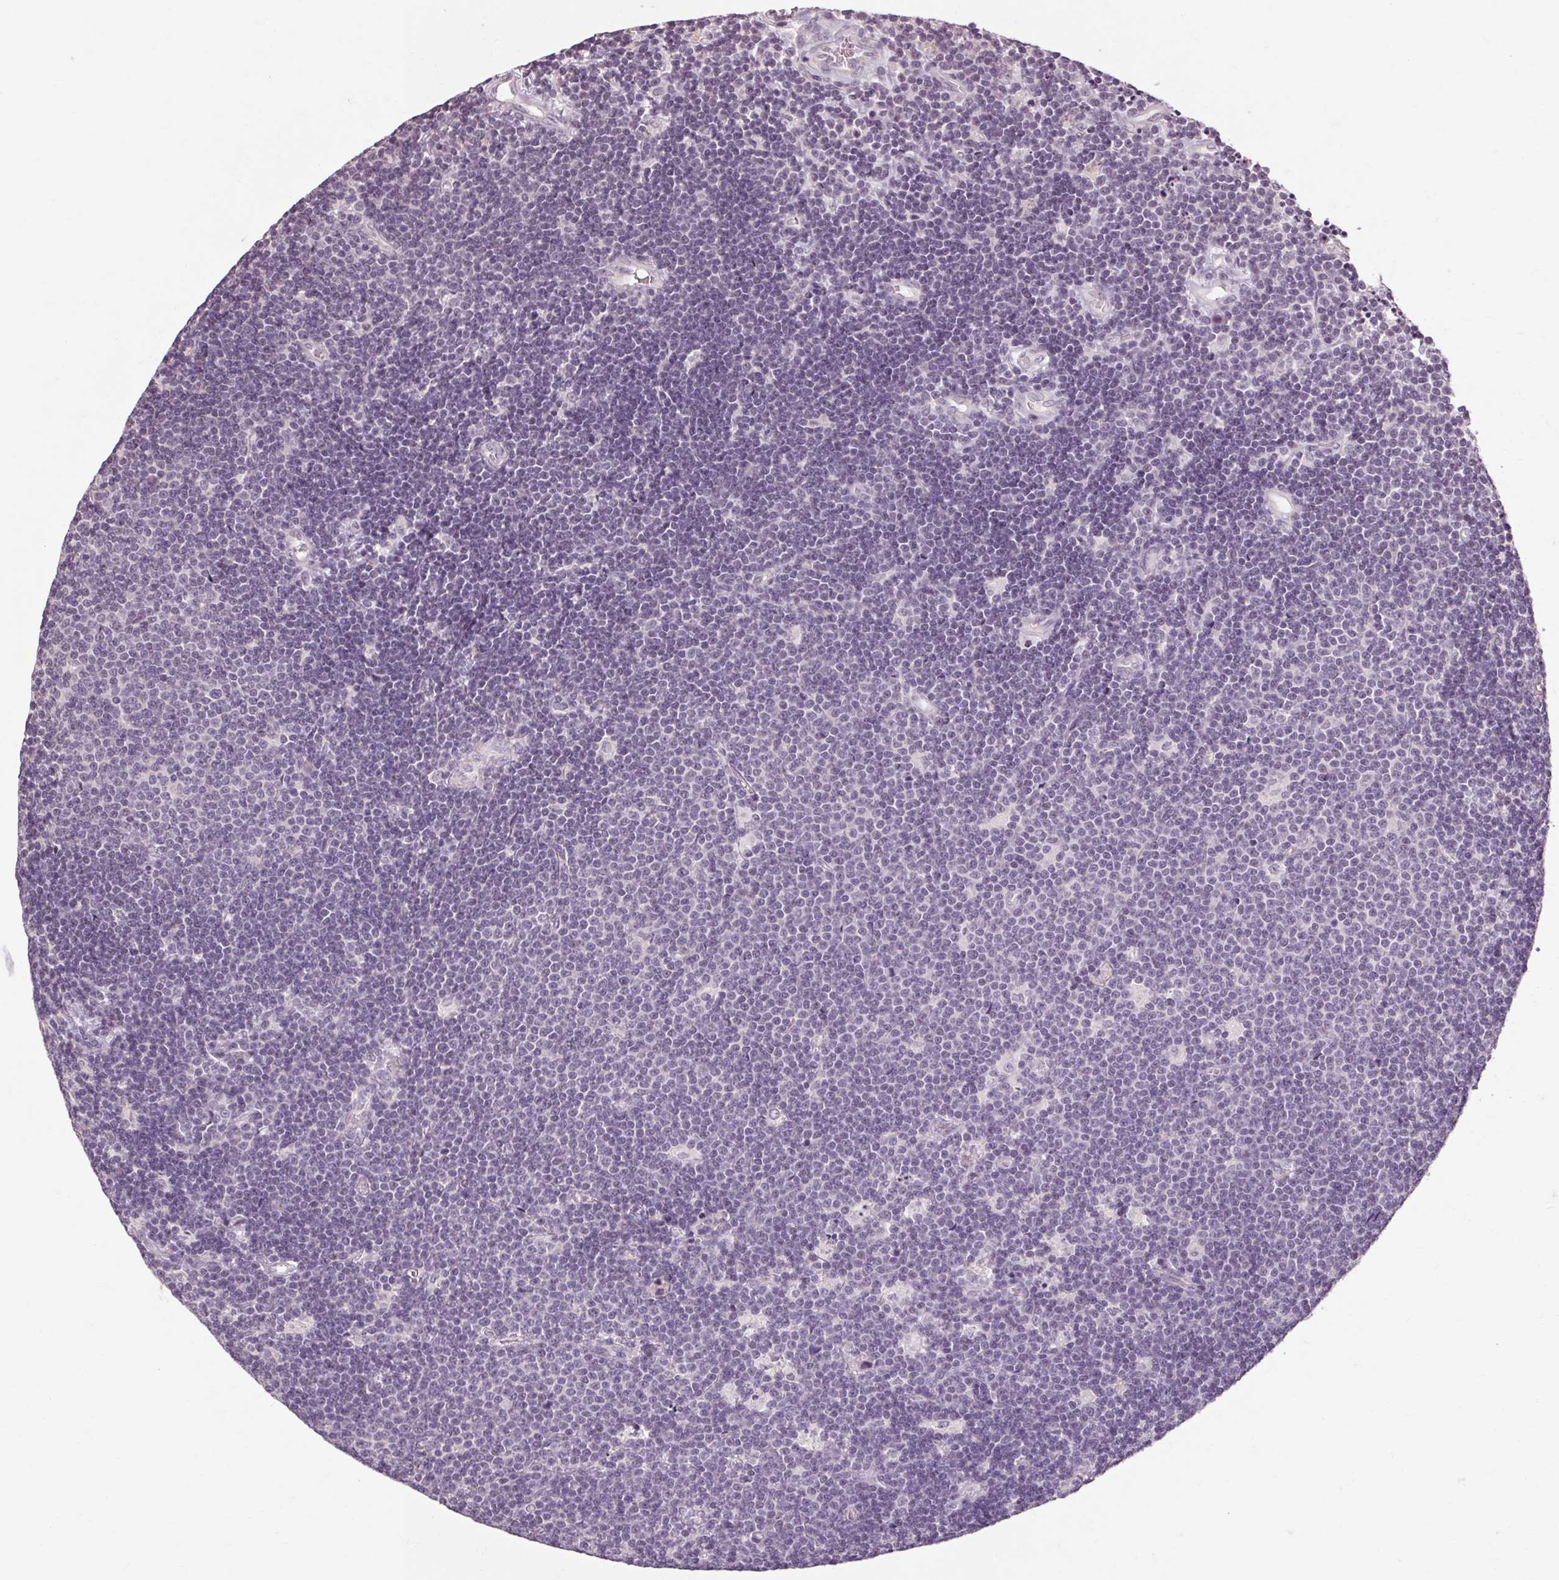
{"staining": {"intensity": "negative", "quantity": "none", "location": "none"}, "tissue": "lymphoma", "cell_type": "Tumor cells", "image_type": "cancer", "snomed": [{"axis": "morphology", "description": "Malignant lymphoma, non-Hodgkin's type, Low grade"}, {"axis": "topography", "description": "Brain"}], "caption": "Human lymphoma stained for a protein using immunohistochemistry reveals no staining in tumor cells.", "gene": "POMC", "patient": {"sex": "female", "age": 66}}